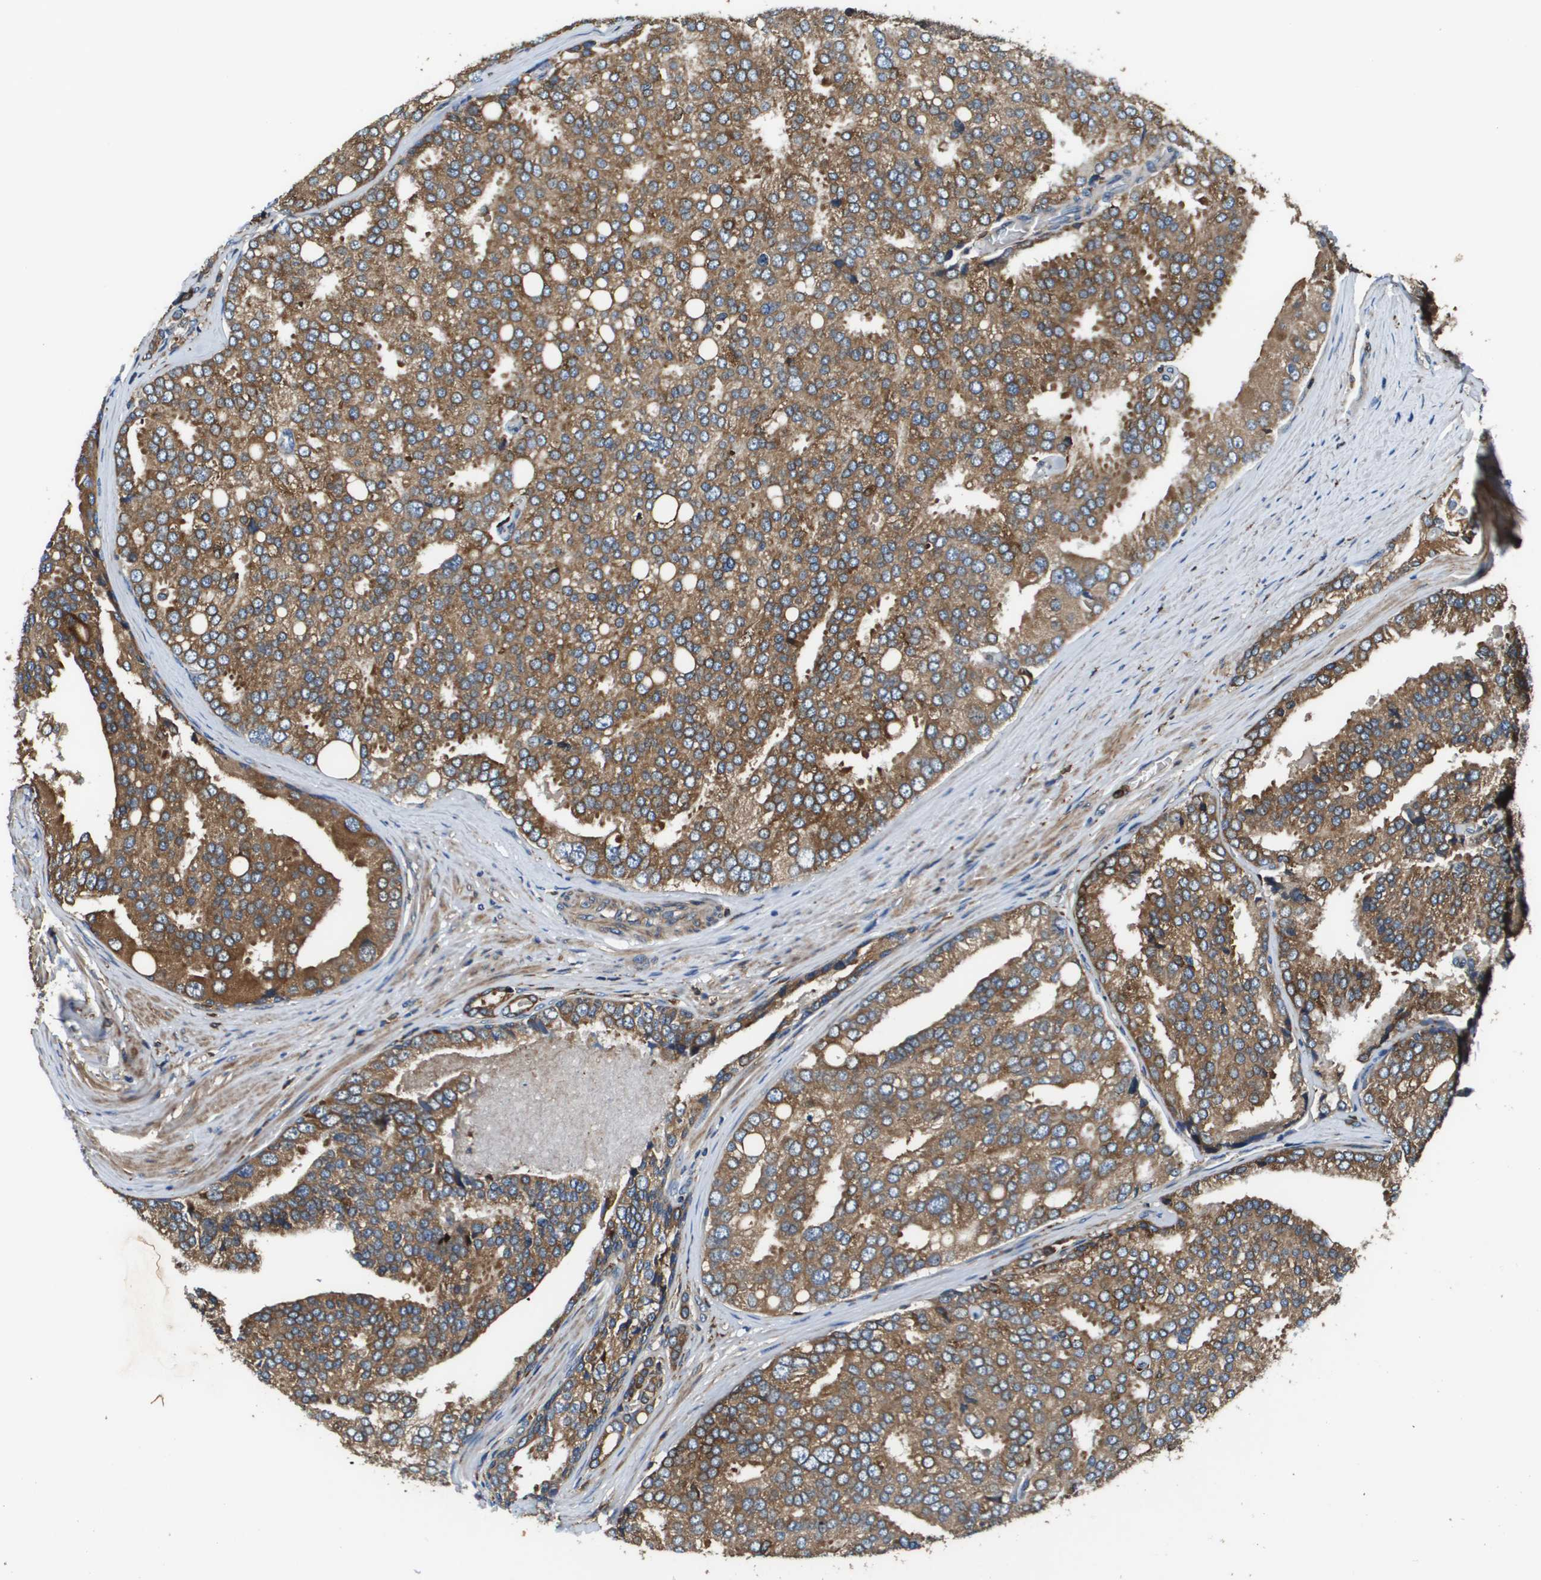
{"staining": {"intensity": "moderate", "quantity": ">75%", "location": "cytoplasmic/membranous"}, "tissue": "prostate cancer", "cell_type": "Tumor cells", "image_type": "cancer", "snomed": [{"axis": "morphology", "description": "Adenocarcinoma, High grade"}, {"axis": "topography", "description": "Prostate"}], "caption": "Protein expression analysis of prostate high-grade adenocarcinoma reveals moderate cytoplasmic/membranous staining in about >75% of tumor cells.", "gene": "CNPY3", "patient": {"sex": "male", "age": 50}}